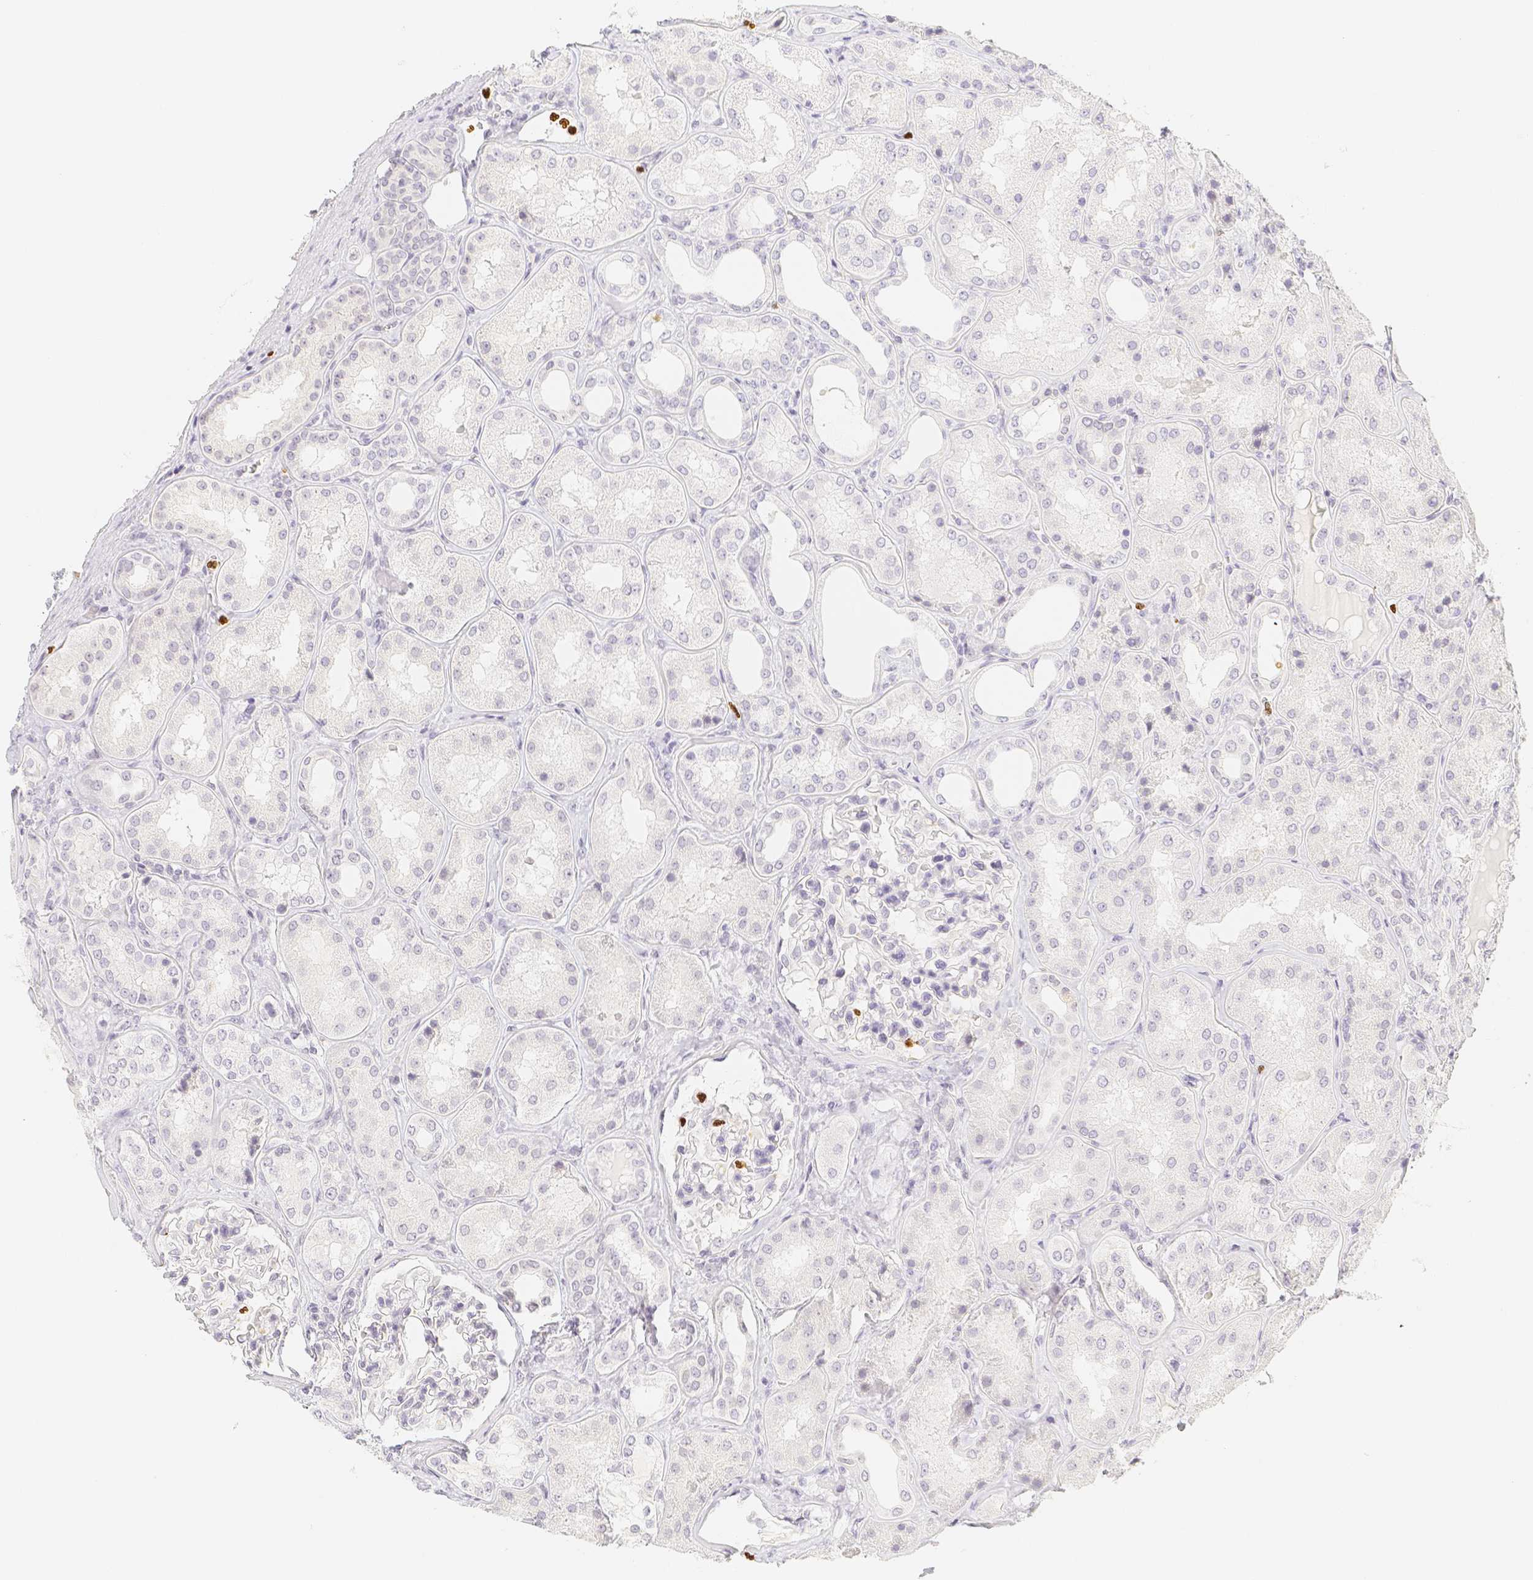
{"staining": {"intensity": "negative", "quantity": "none", "location": "none"}, "tissue": "kidney", "cell_type": "Cells in glomeruli", "image_type": "normal", "snomed": [{"axis": "morphology", "description": "Normal tissue, NOS"}, {"axis": "topography", "description": "Kidney"}], "caption": "Cells in glomeruli show no significant expression in benign kidney. (Stains: DAB (3,3'-diaminobenzidine) immunohistochemistry with hematoxylin counter stain, Microscopy: brightfield microscopy at high magnification).", "gene": "PADI4", "patient": {"sex": "female", "age": 56}}